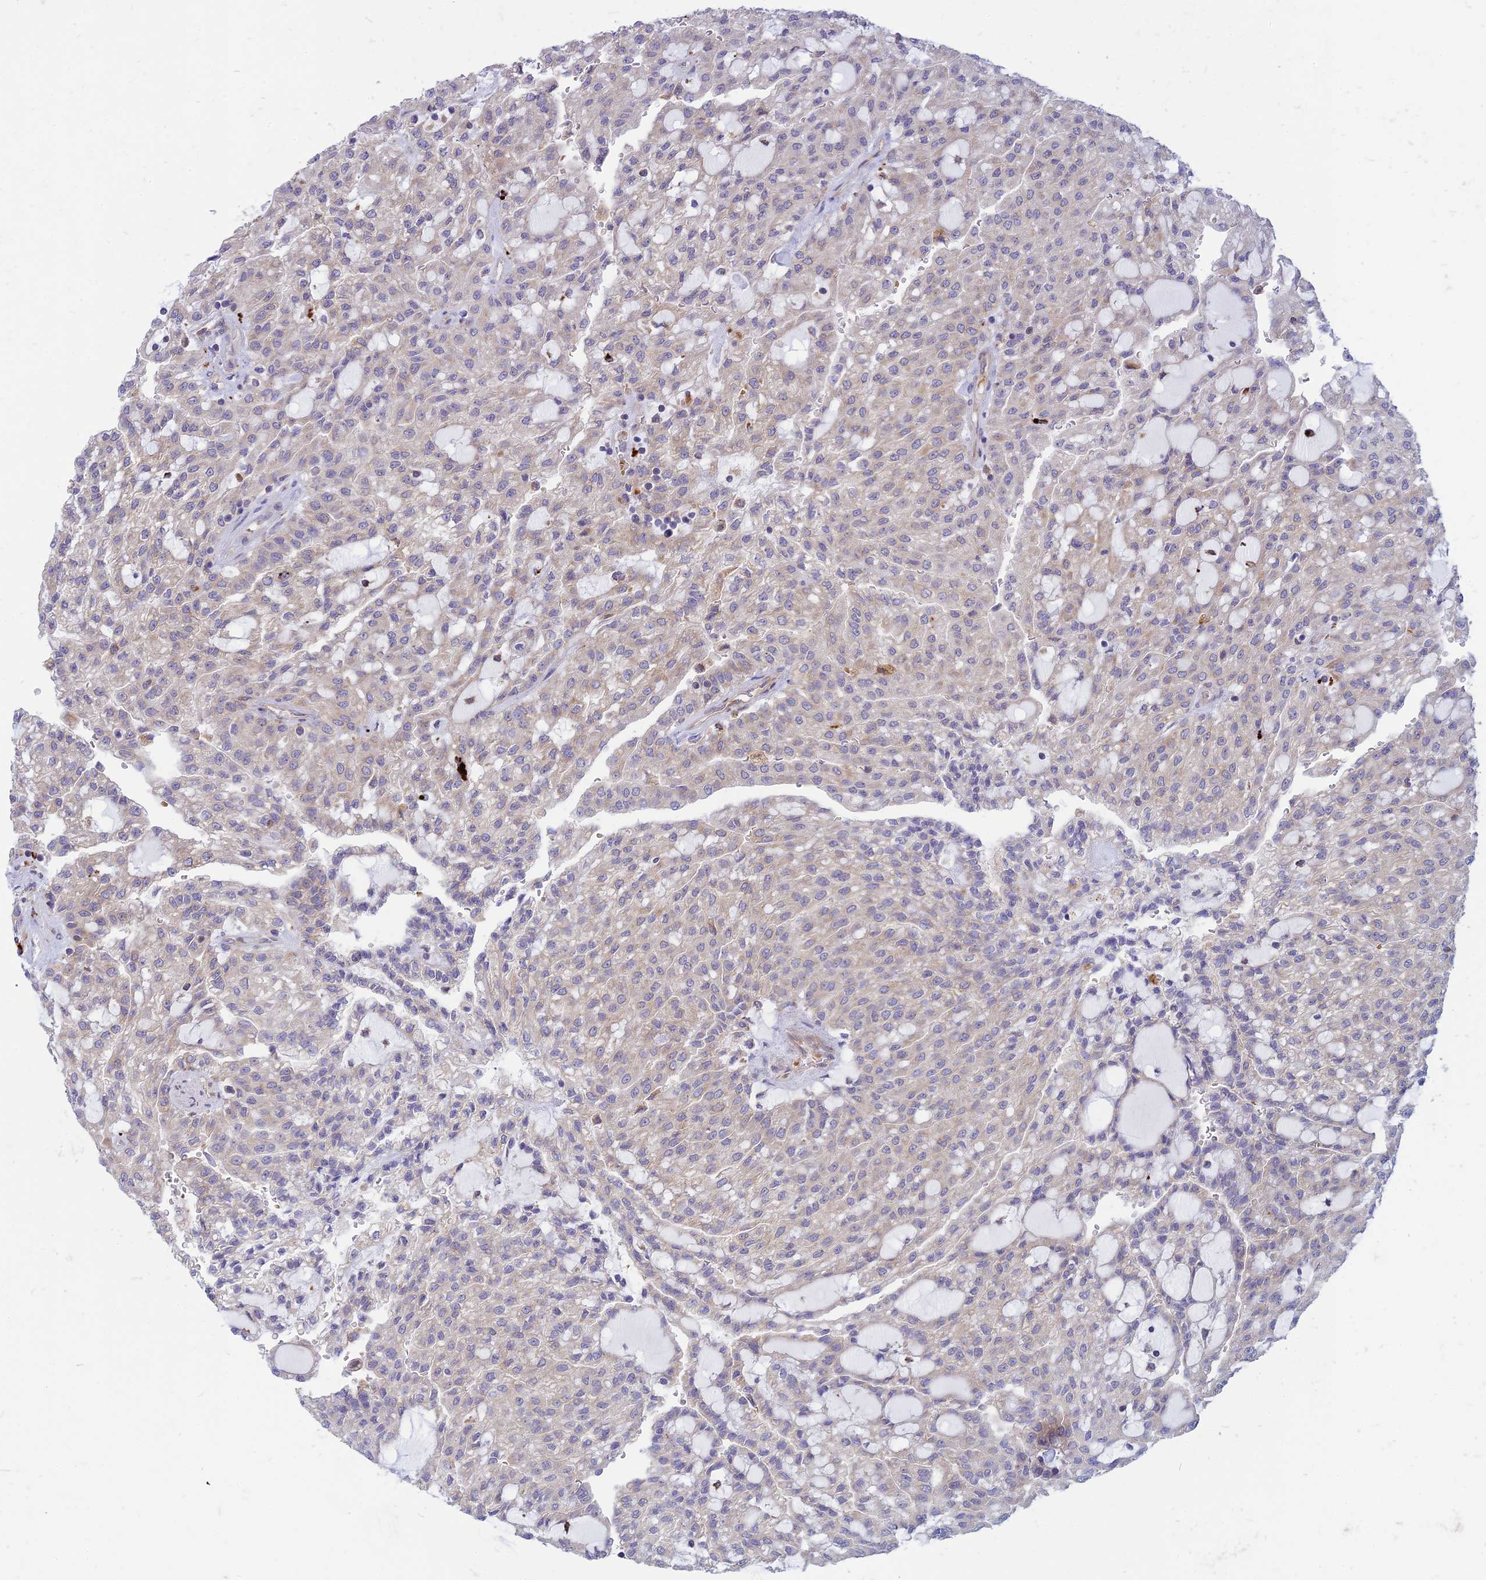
{"staining": {"intensity": "negative", "quantity": "none", "location": "none"}, "tissue": "renal cancer", "cell_type": "Tumor cells", "image_type": "cancer", "snomed": [{"axis": "morphology", "description": "Adenocarcinoma, NOS"}, {"axis": "topography", "description": "Kidney"}], "caption": "Tumor cells show no significant positivity in renal cancer. (DAB immunohistochemistry, high magnification).", "gene": "PHKA2", "patient": {"sex": "male", "age": 63}}